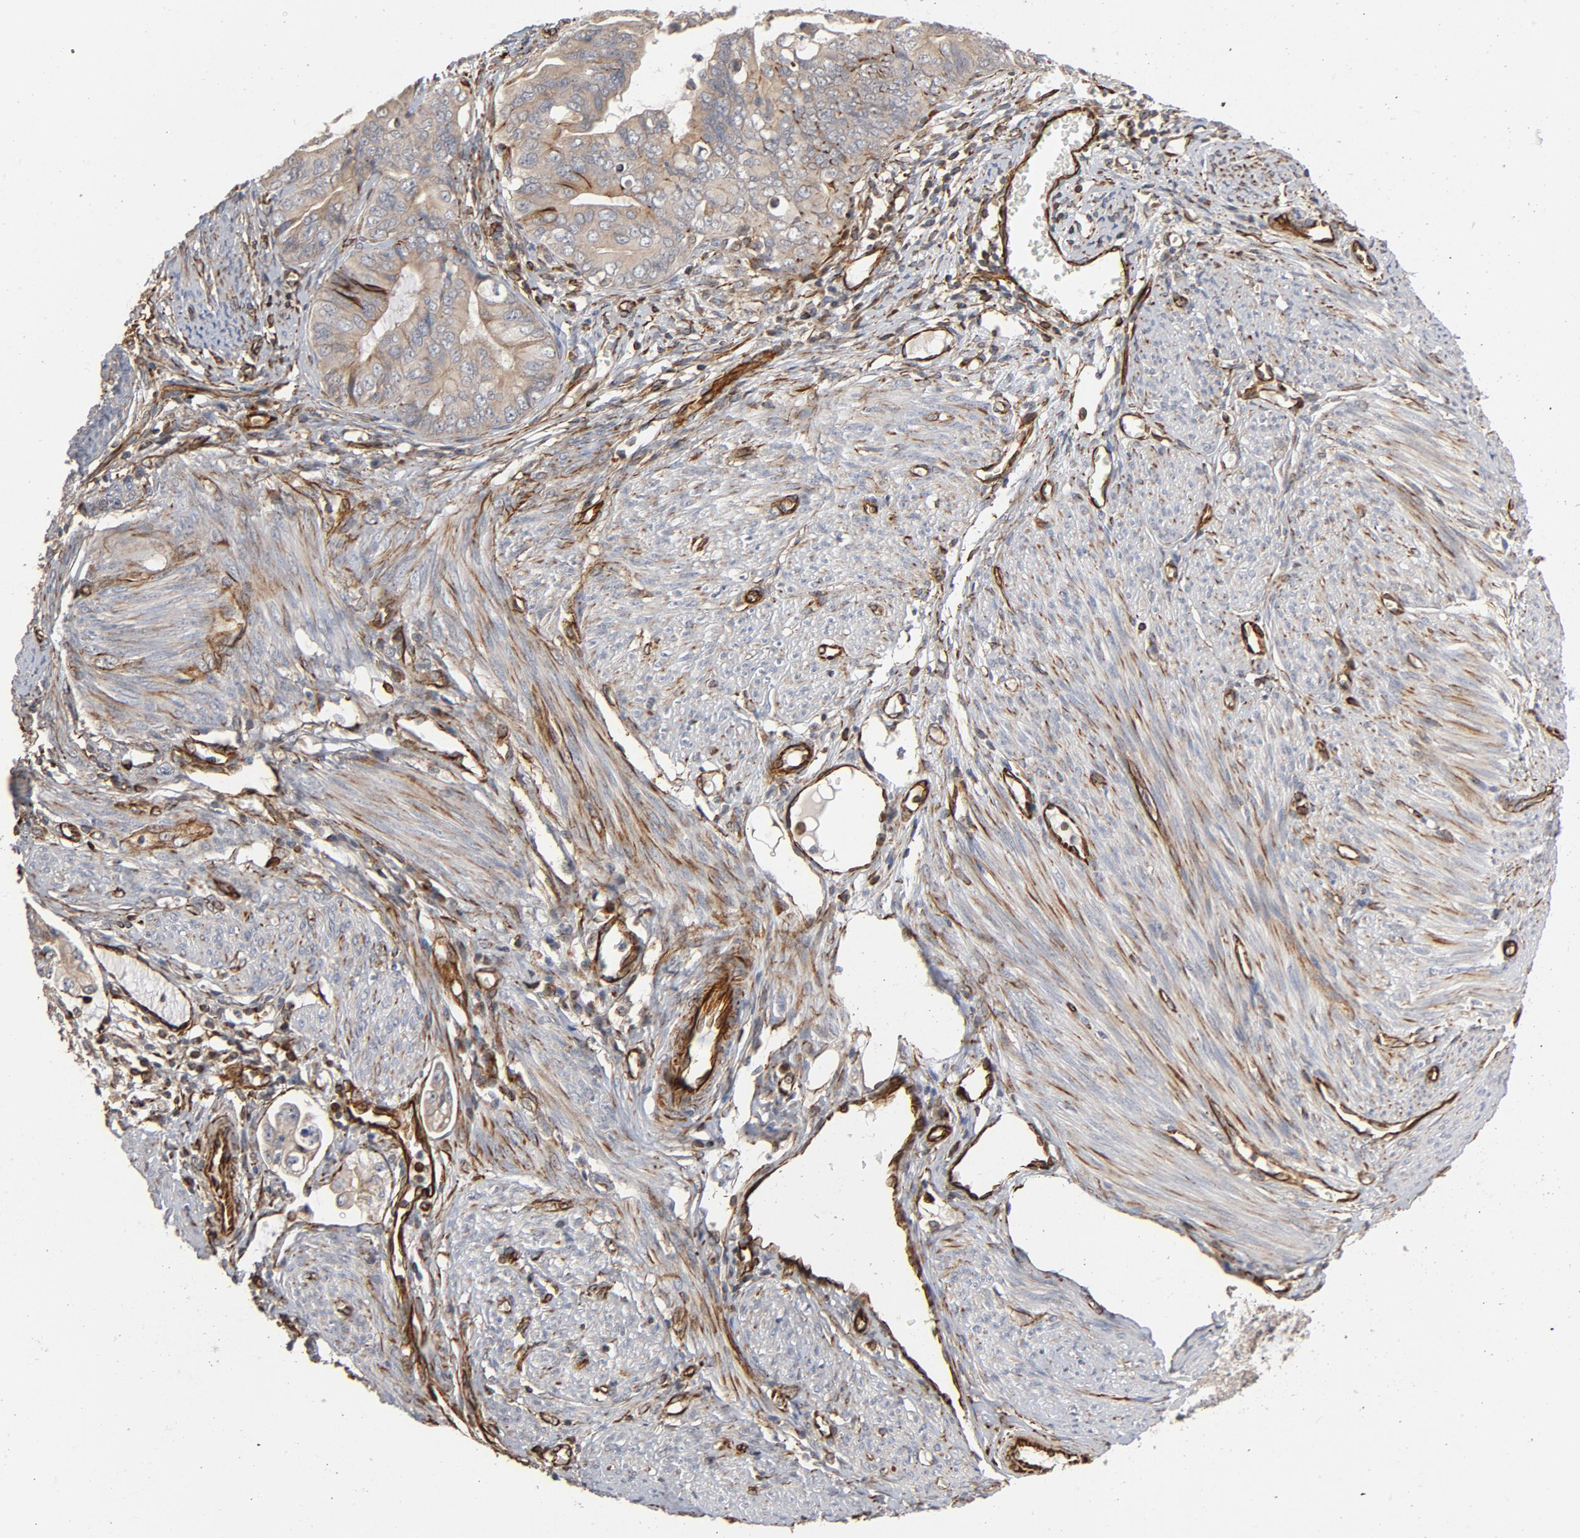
{"staining": {"intensity": "moderate", "quantity": ">75%", "location": "cytoplasmic/membranous"}, "tissue": "endometrial cancer", "cell_type": "Tumor cells", "image_type": "cancer", "snomed": [{"axis": "morphology", "description": "Adenocarcinoma, NOS"}, {"axis": "topography", "description": "Endometrium"}], "caption": "Approximately >75% of tumor cells in endometrial cancer (adenocarcinoma) reveal moderate cytoplasmic/membranous protein positivity as visualized by brown immunohistochemical staining.", "gene": "FAM118A", "patient": {"sex": "female", "age": 75}}